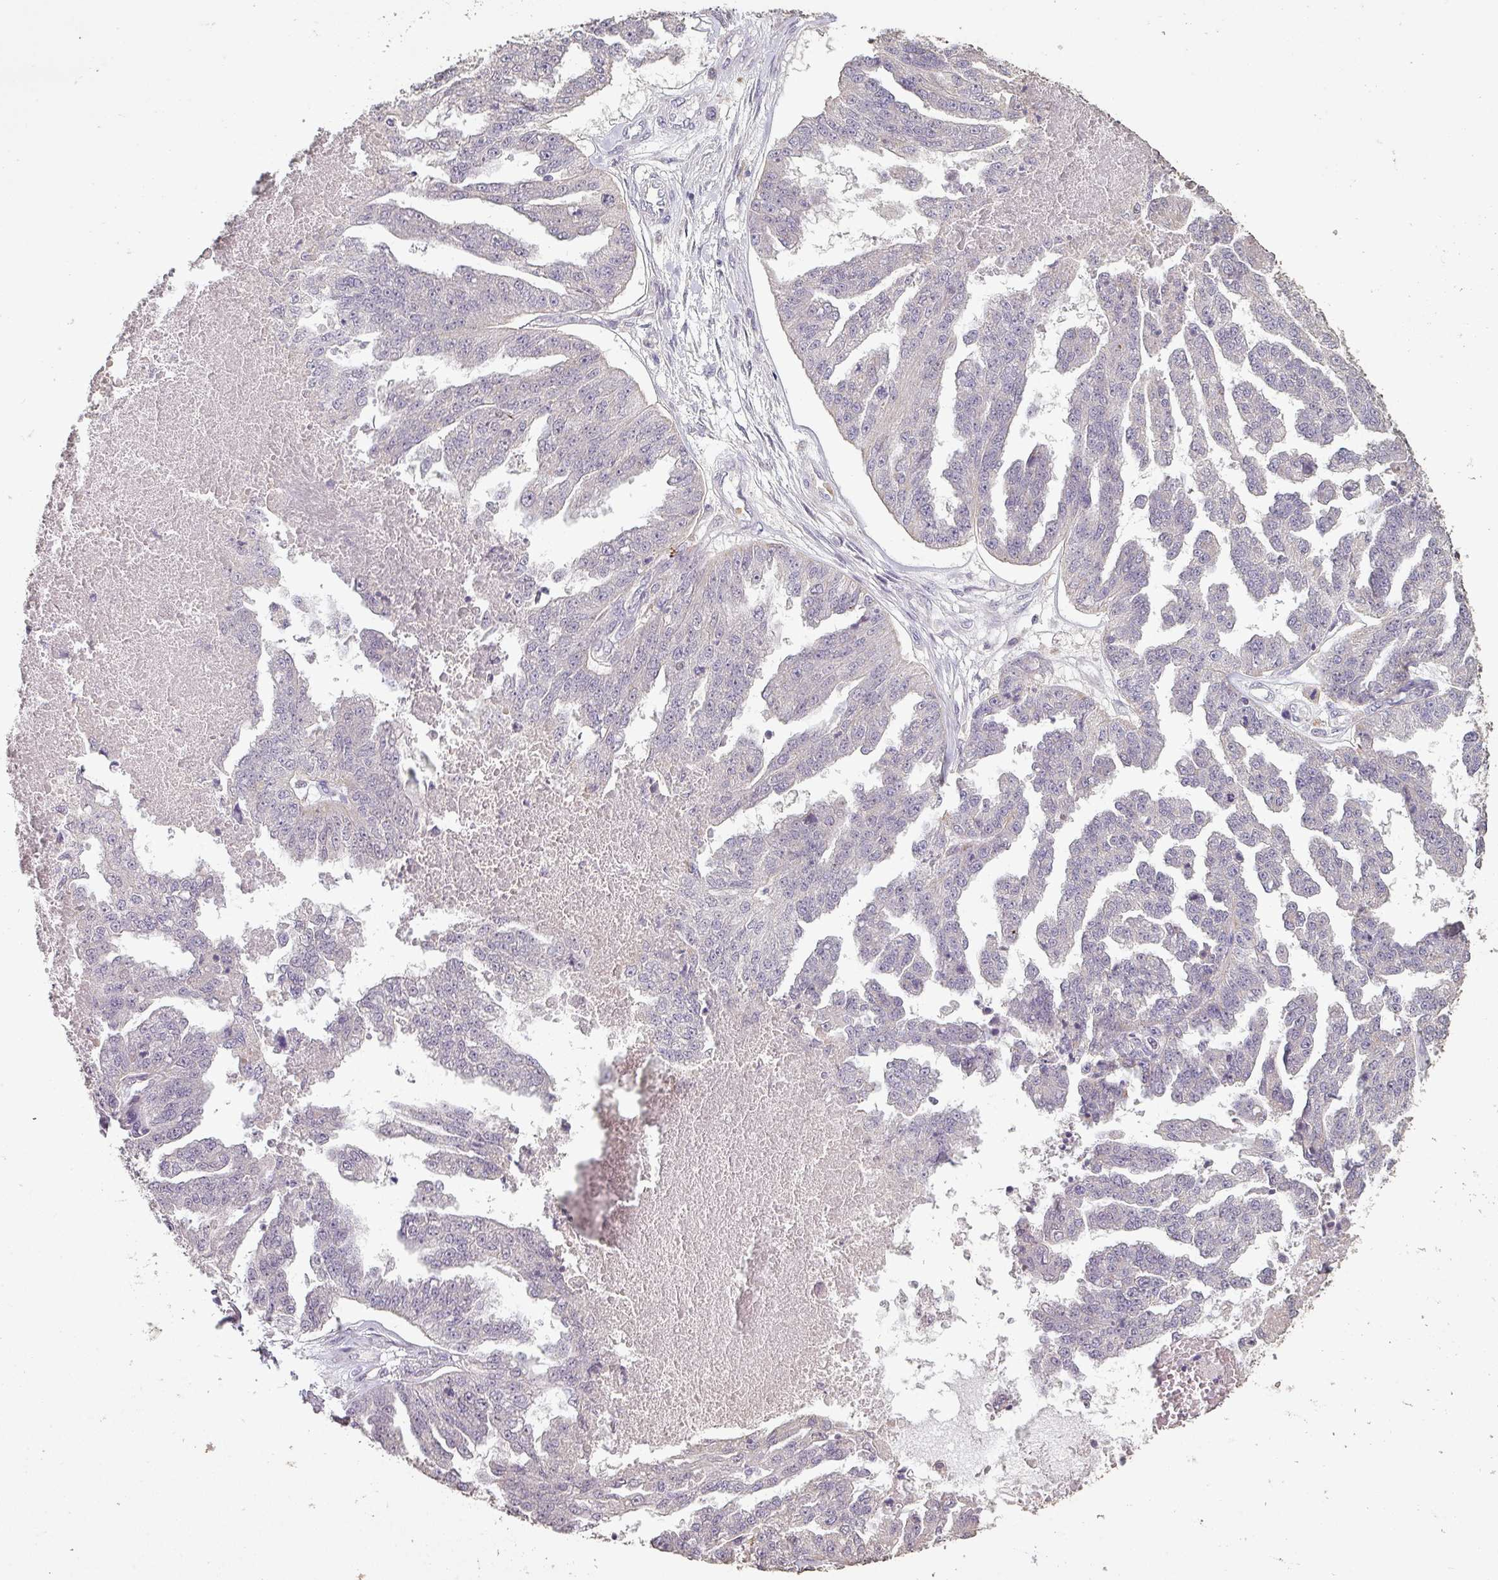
{"staining": {"intensity": "weak", "quantity": "<25%", "location": "cytoplasmic/membranous"}, "tissue": "ovarian cancer", "cell_type": "Tumor cells", "image_type": "cancer", "snomed": [{"axis": "morphology", "description": "Cystadenocarcinoma, serous, NOS"}, {"axis": "topography", "description": "Ovary"}], "caption": "Micrograph shows no significant protein positivity in tumor cells of serous cystadenocarcinoma (ovarian).", "gene": "LYPLA1", "patient": {"sex": "female", "age": 58}}